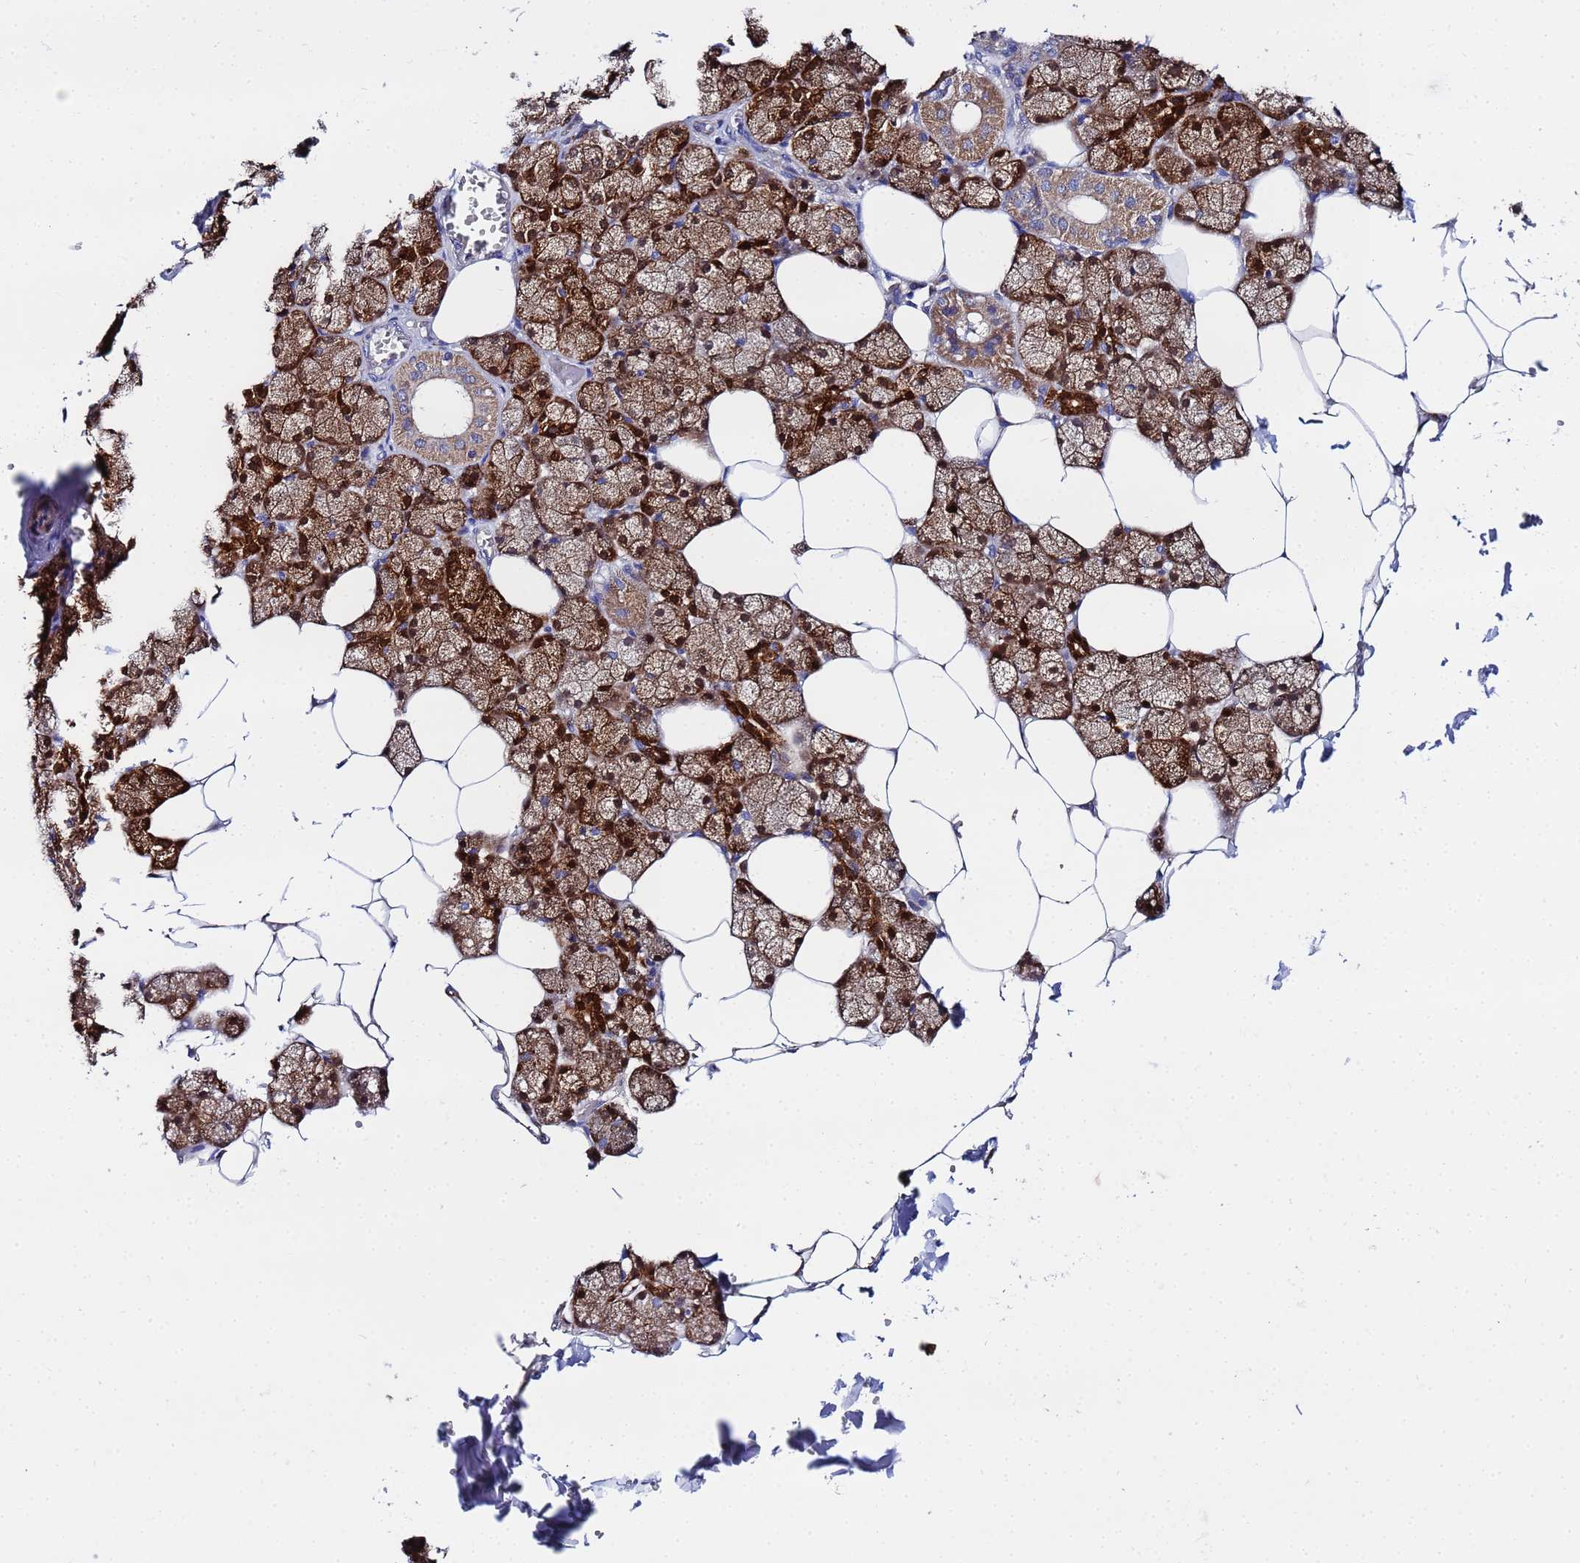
{"staining": {"intensity": "strong", "quantity": ">75%", "location": "cytoplasmic/membranous,nuclear"}, "tissue": "salivary gland", "cell_type": "Glandular cells", "image_type": "normal", "snomed": [{"axis": "morphology", "description": "Normal tissue, NOS"}, {"axis": "topography", "description": "Salivary gland"}], "caption": "A brown stain labels strong cytoplasmic/membranous,nuclear positivity of a protein in glandular cells of normal human salivary gland. (Stains: DAB (3,3'-diaminobenzidine) in brown, nuclei in blue, Microscopy: brightfield microscopy at high magnification).", "gene": "FAHD2A", "patient": {"sex": "male", "age": 62}}